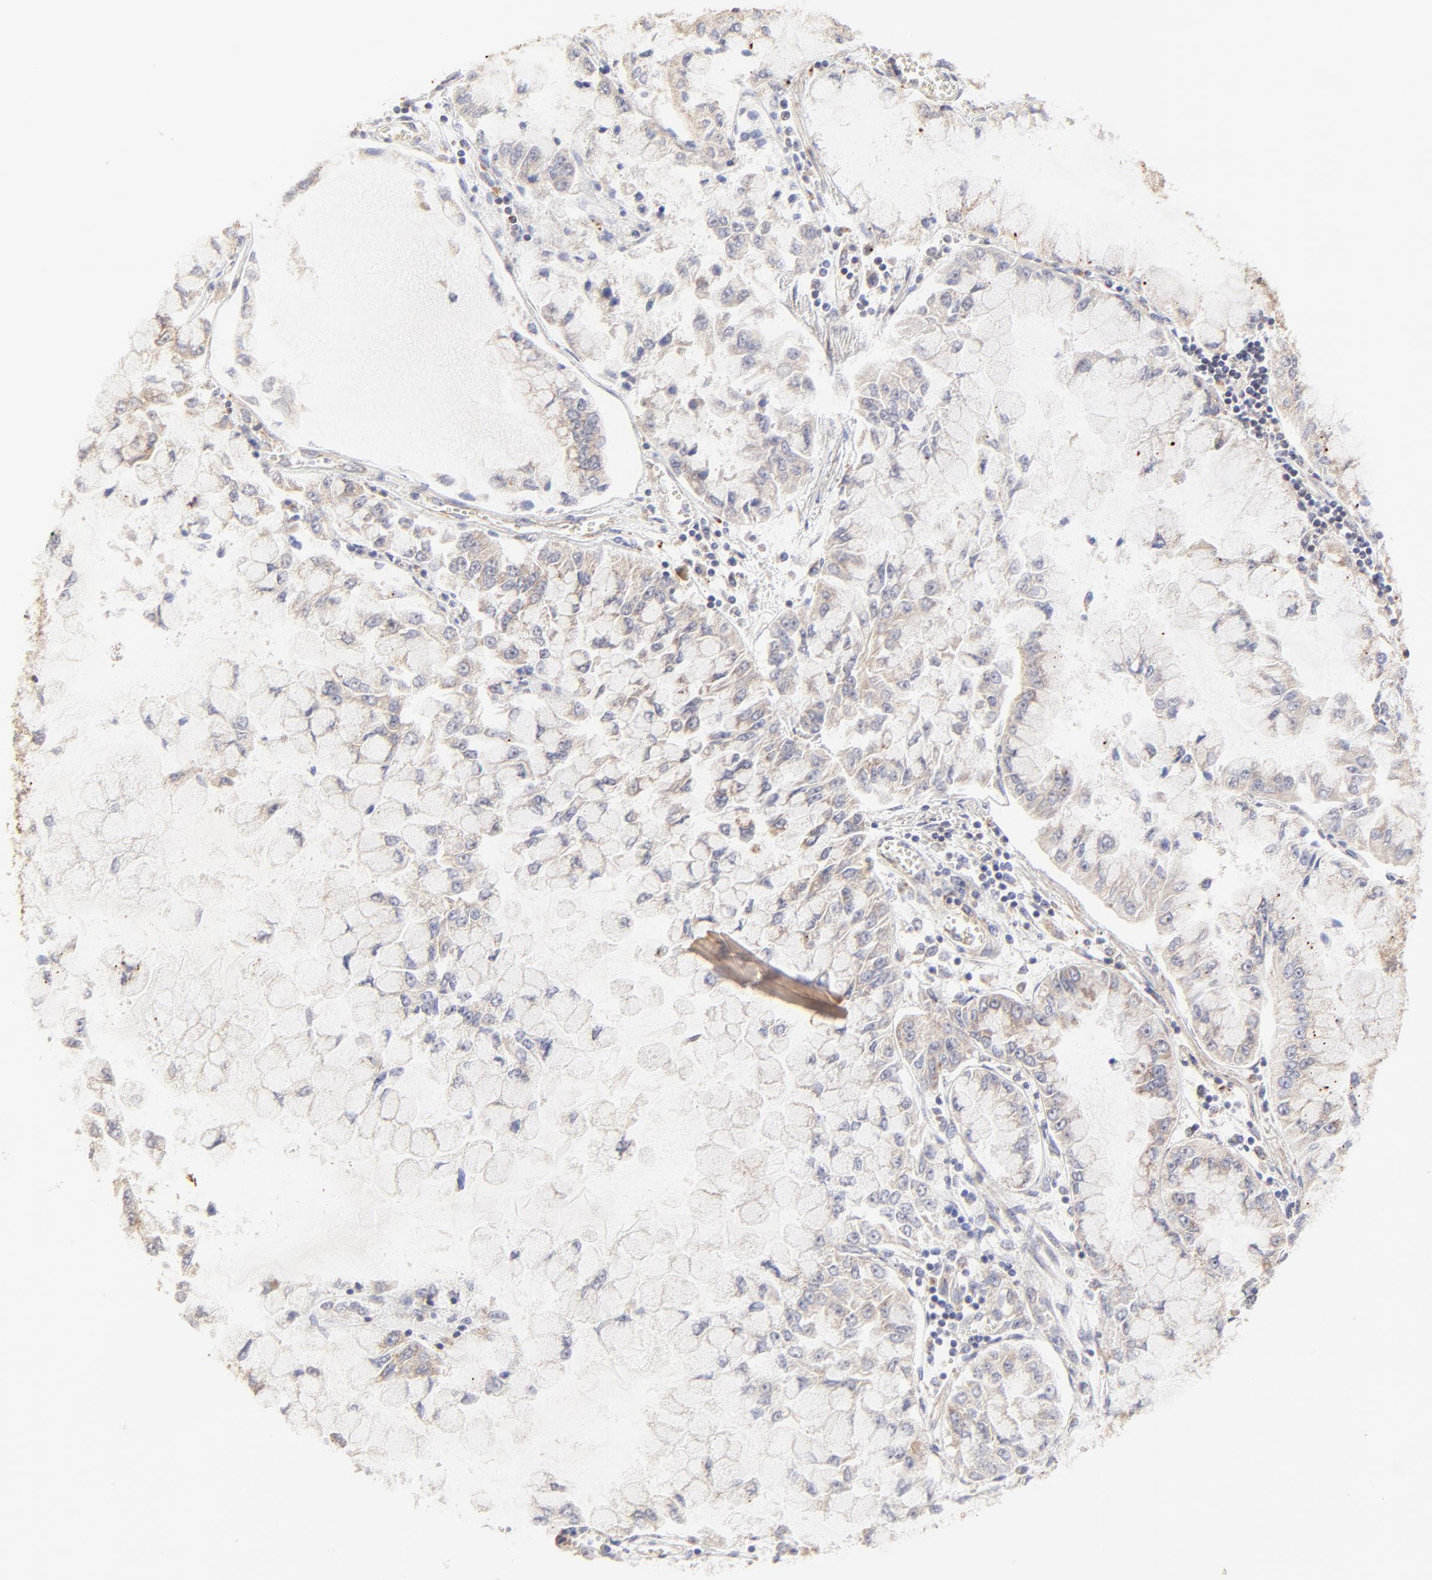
{"staining": {"intensity": "negative", "quantity": "none", "location": "none"}, "tissue": "liver cancer", "cell_type": "Tumor cells", "image_type": "cancer", "snomed": [{"axis": "morphology", "description": "Cholangiocarcinoma"}, {"axis": "topography", "description": "Liver"}], "caption": "Human liver cancer (cholangiocarcinoma) stained for a protein using immunohistochemistry demonstrates no staining in tumor cells.", "gene": "MAP2K7", "patient": {"sex": "female", "age": 79}}